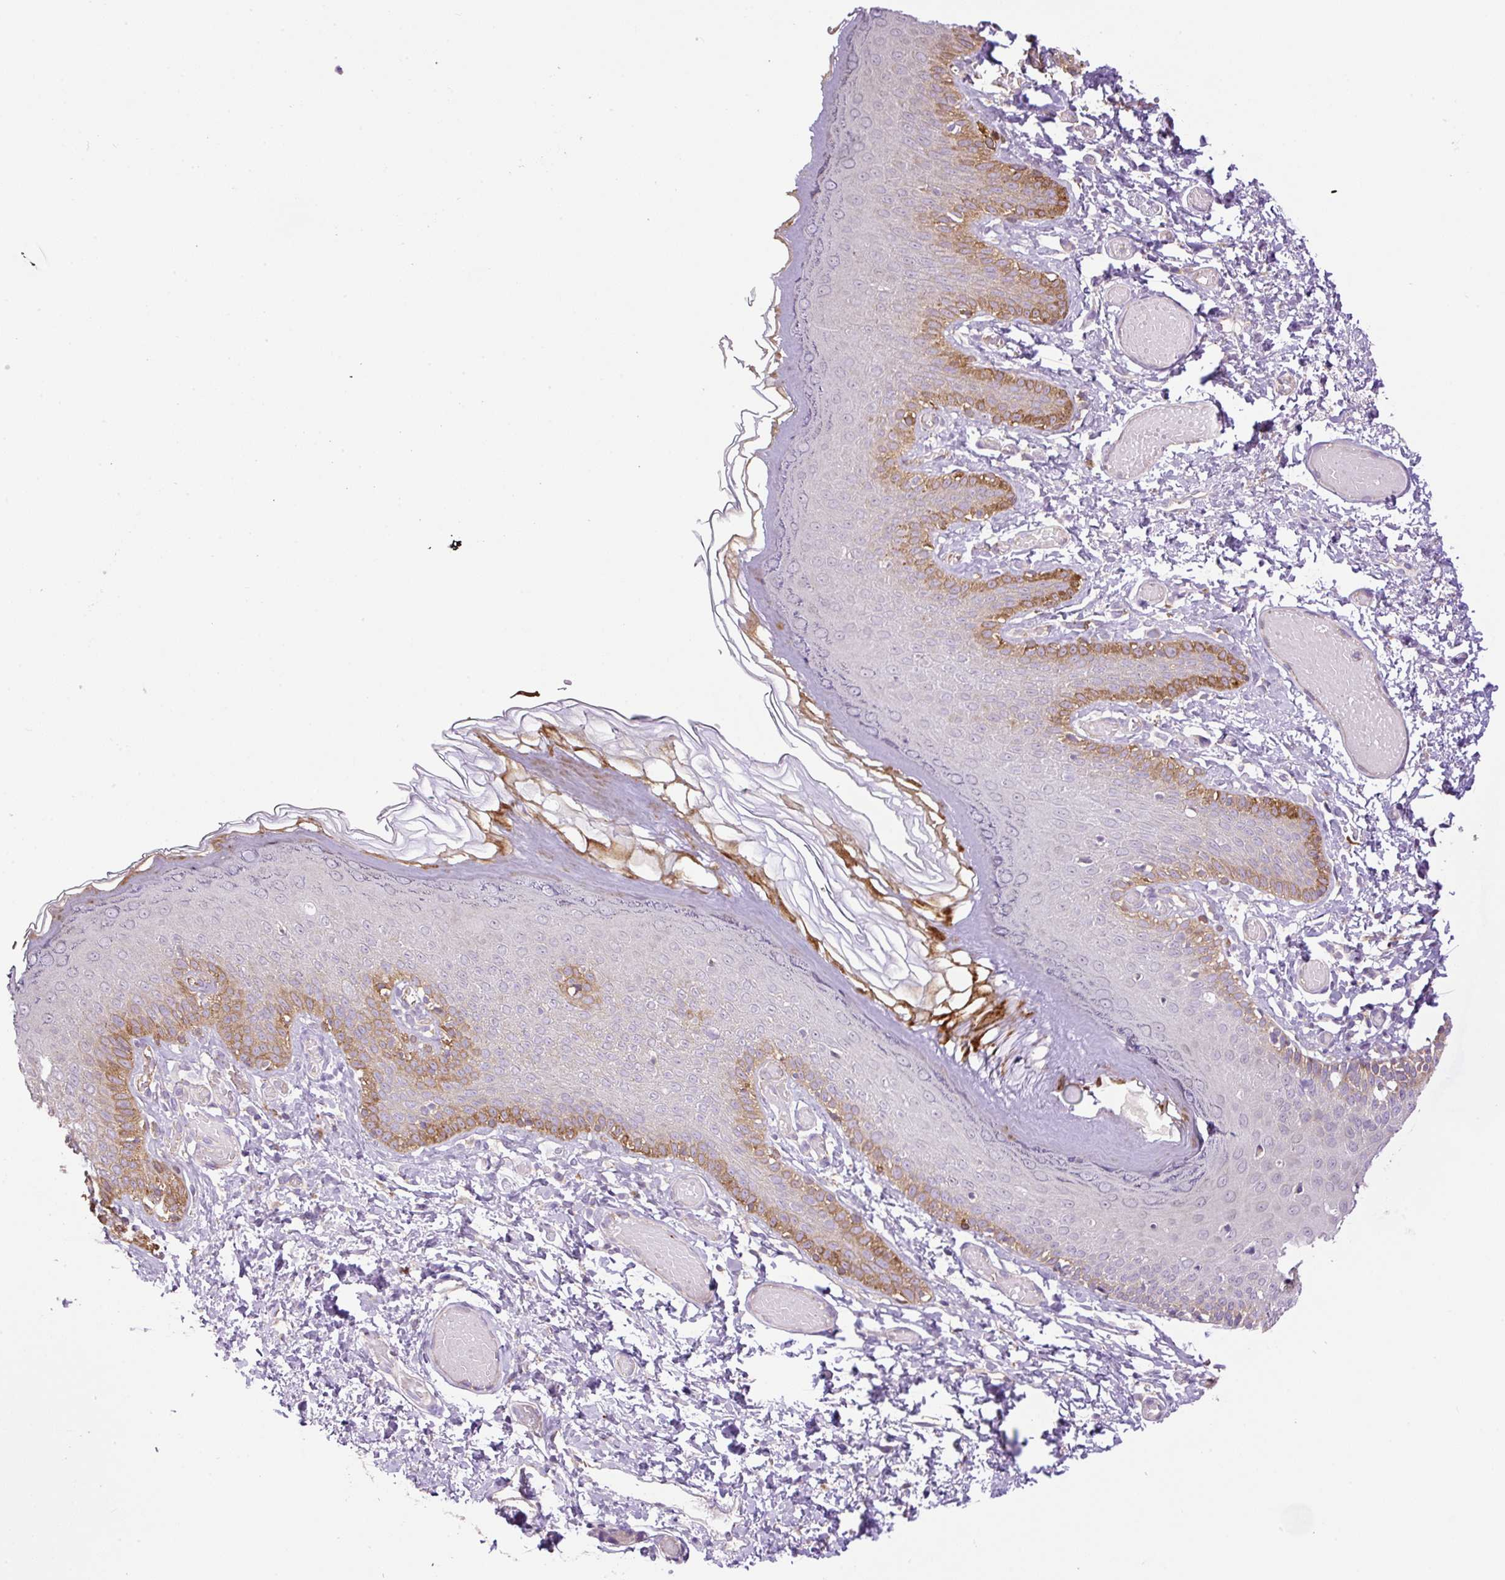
{"staining": {"intensity": "strong", "quantity": "<25%", "location": "cytoplasmic/membranous"}, "tissue": "skin", "cell_type": "Epidermal cells", "image_type": "normal", "snomed": [{"axis": "morphology", "description": "Normal tissue, NOS"}, {"axis": "topography", "description": "Anal"}], "caption": "Protein staining of benign skin demonstrates strong cytoplasmic/membranous staining in approximately <25% of epidermal cells. (DAB IHC, brown staining for protein, blue staining for nuclei).", "gene": "PPME1", "patient": {"sex": "female", "age": 40}}